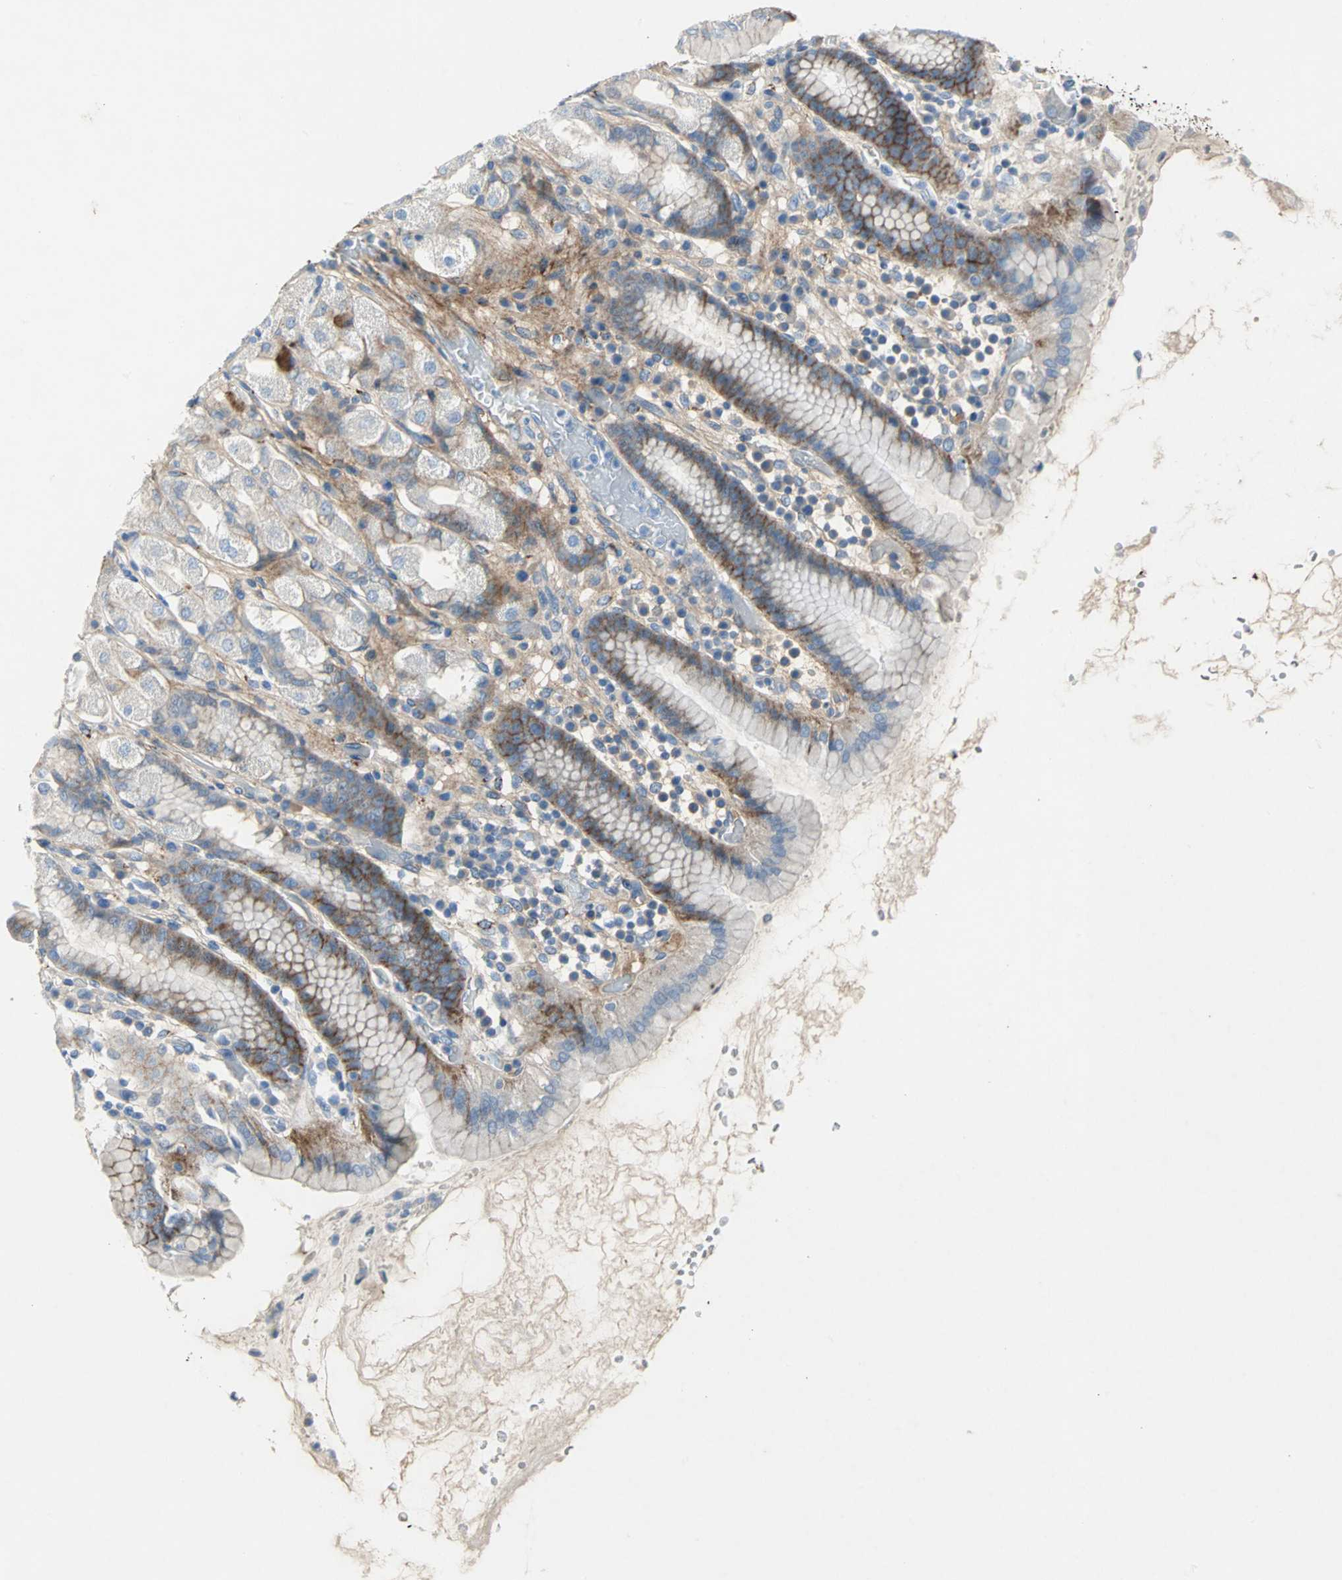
{"staining": {"intensity": "strong", "quantity": "<25%", "location": "cytoplasmic/membranous"}, "tissue": "stomach", "cell_type": "Glandular cells", "image_type": "normal", "snomed": [{"axis": "morphology", "description": "Normal tissue, NOS"}, {"axis": "topography", "description": "Stomach, upper"}], "caption": "A histopathology image of stomach stained for a protein reveals strong cytoplasmic/membranous brown staining in glandular cells. The protein is stained brown, and the nuclei are stained in blue (DAB (3,3'-diaminobenzidine) IHC with brightfield microscopy, high magnification).", "gene": "EFNB3", "patient": {"sex": "male", "age": 68}}